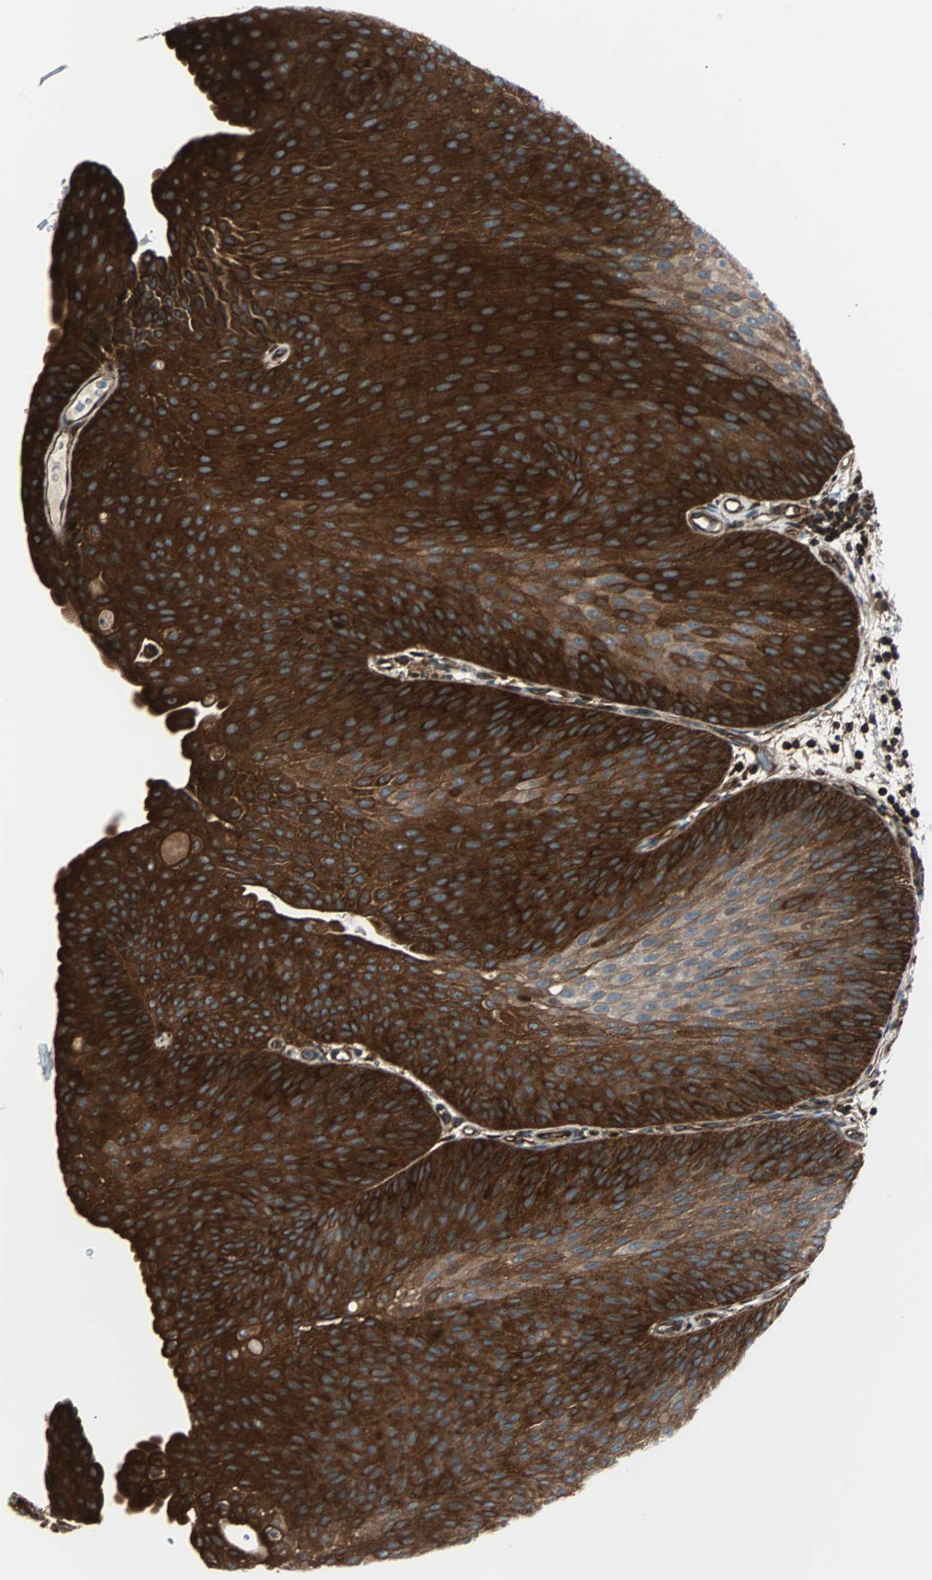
{"staining": {"intensity": "strong", "quantity": ">75%", "location": "cytoplasmic/membranous"}, "tissue": "urothelial cancer", "cell_type": "Tumor cells", "image_type": "cancer", "snomed": [{"axis": "morphology", "description": "Urothelial carcinoma, Low grade"}, {"axis": "topography", "description": "Urinary bladder"}], "caption": "IHC (DAB) staining of urothelial carcinoma (low-grade) displays strong cytoplasmic/membranous protein expression in about >75% of tumor cells. Immunohistochemistry stains the protein of interest in brown and the nuclei are stained blue.", "gene": "RELA", "patient": {"sex": "female", "age": 60}}